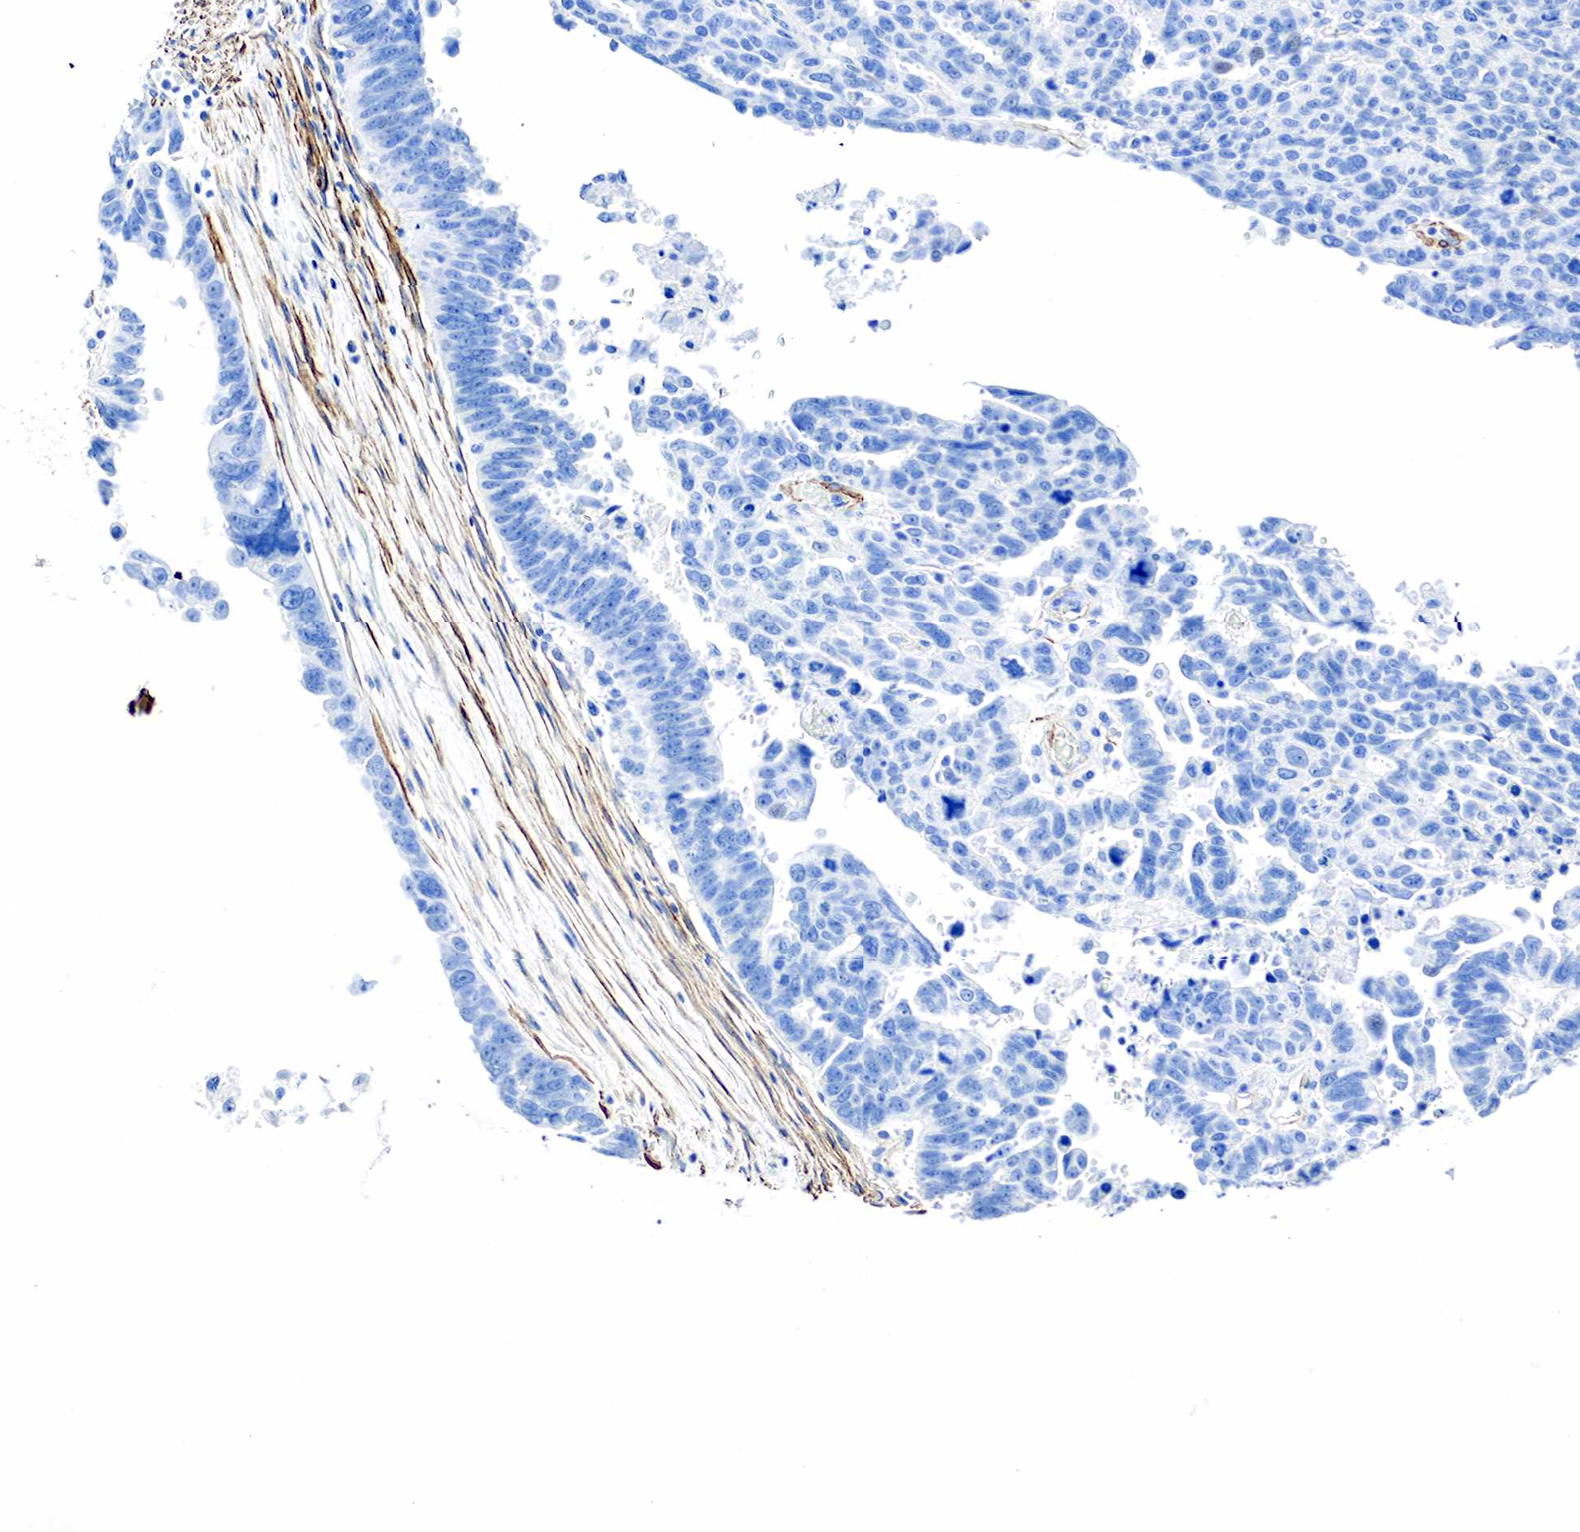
{"staining": {"intensity": "negative", "quantity": "none", "location": "none"}, "tissue": "ovarian cancer", "cell_type": "Tumor cells", "image_type": "cancer", "snomed": [{"axis": "morphology", "description": "Carcinoma, endometroid"}, {"axis": "morphology", "description": "Cystadenocarcinoma, serous, NOS"}, {"axis": "topography", "description": "Ovary"}], "caption": "Serous cystadenocarcinoma (ovarian) was stained to show a protein in brown. There is no significant staining in tumor cells.", "gene": "ACTA1", "patient": {"sex": "female", "age": 45}}